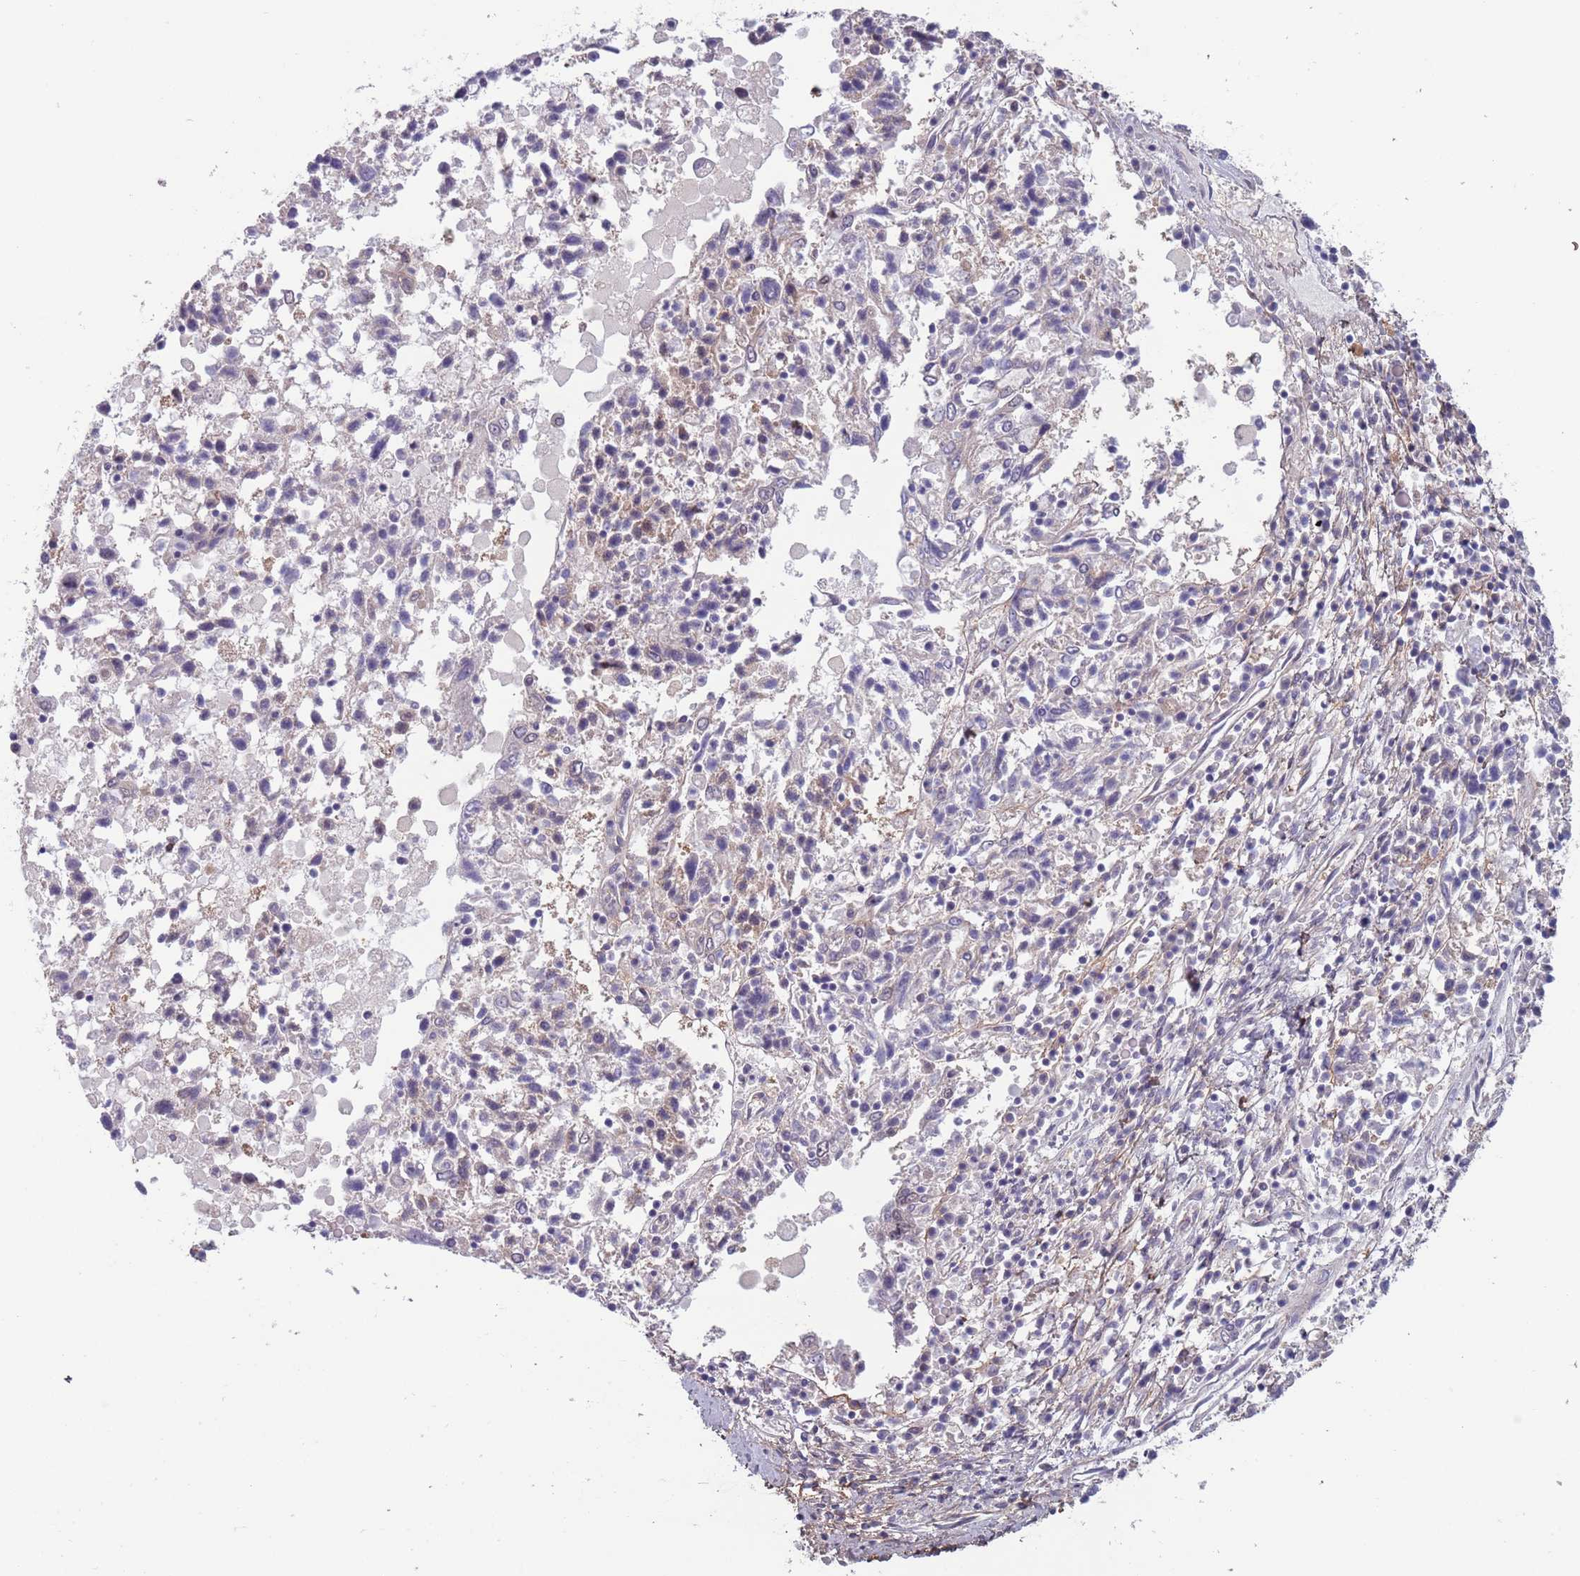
{"staining": {"intensity": "negative", "quantity": "none", "location": "none"}, "tissue": "ovarian cancer", "cell_type": "Tumor cells", "image_type": "cancer", "snomed": [{"axis": "morphology", "description": "Carcinoma, endometroid"}, {"axis": "topography", "description": "Ovary"}], "caption": "Tumor cells show no significant staining in endometroid carcinoma (ovarian).", "gene": "CLNS1A", "patient": {"sex": "female", "age": 62}}